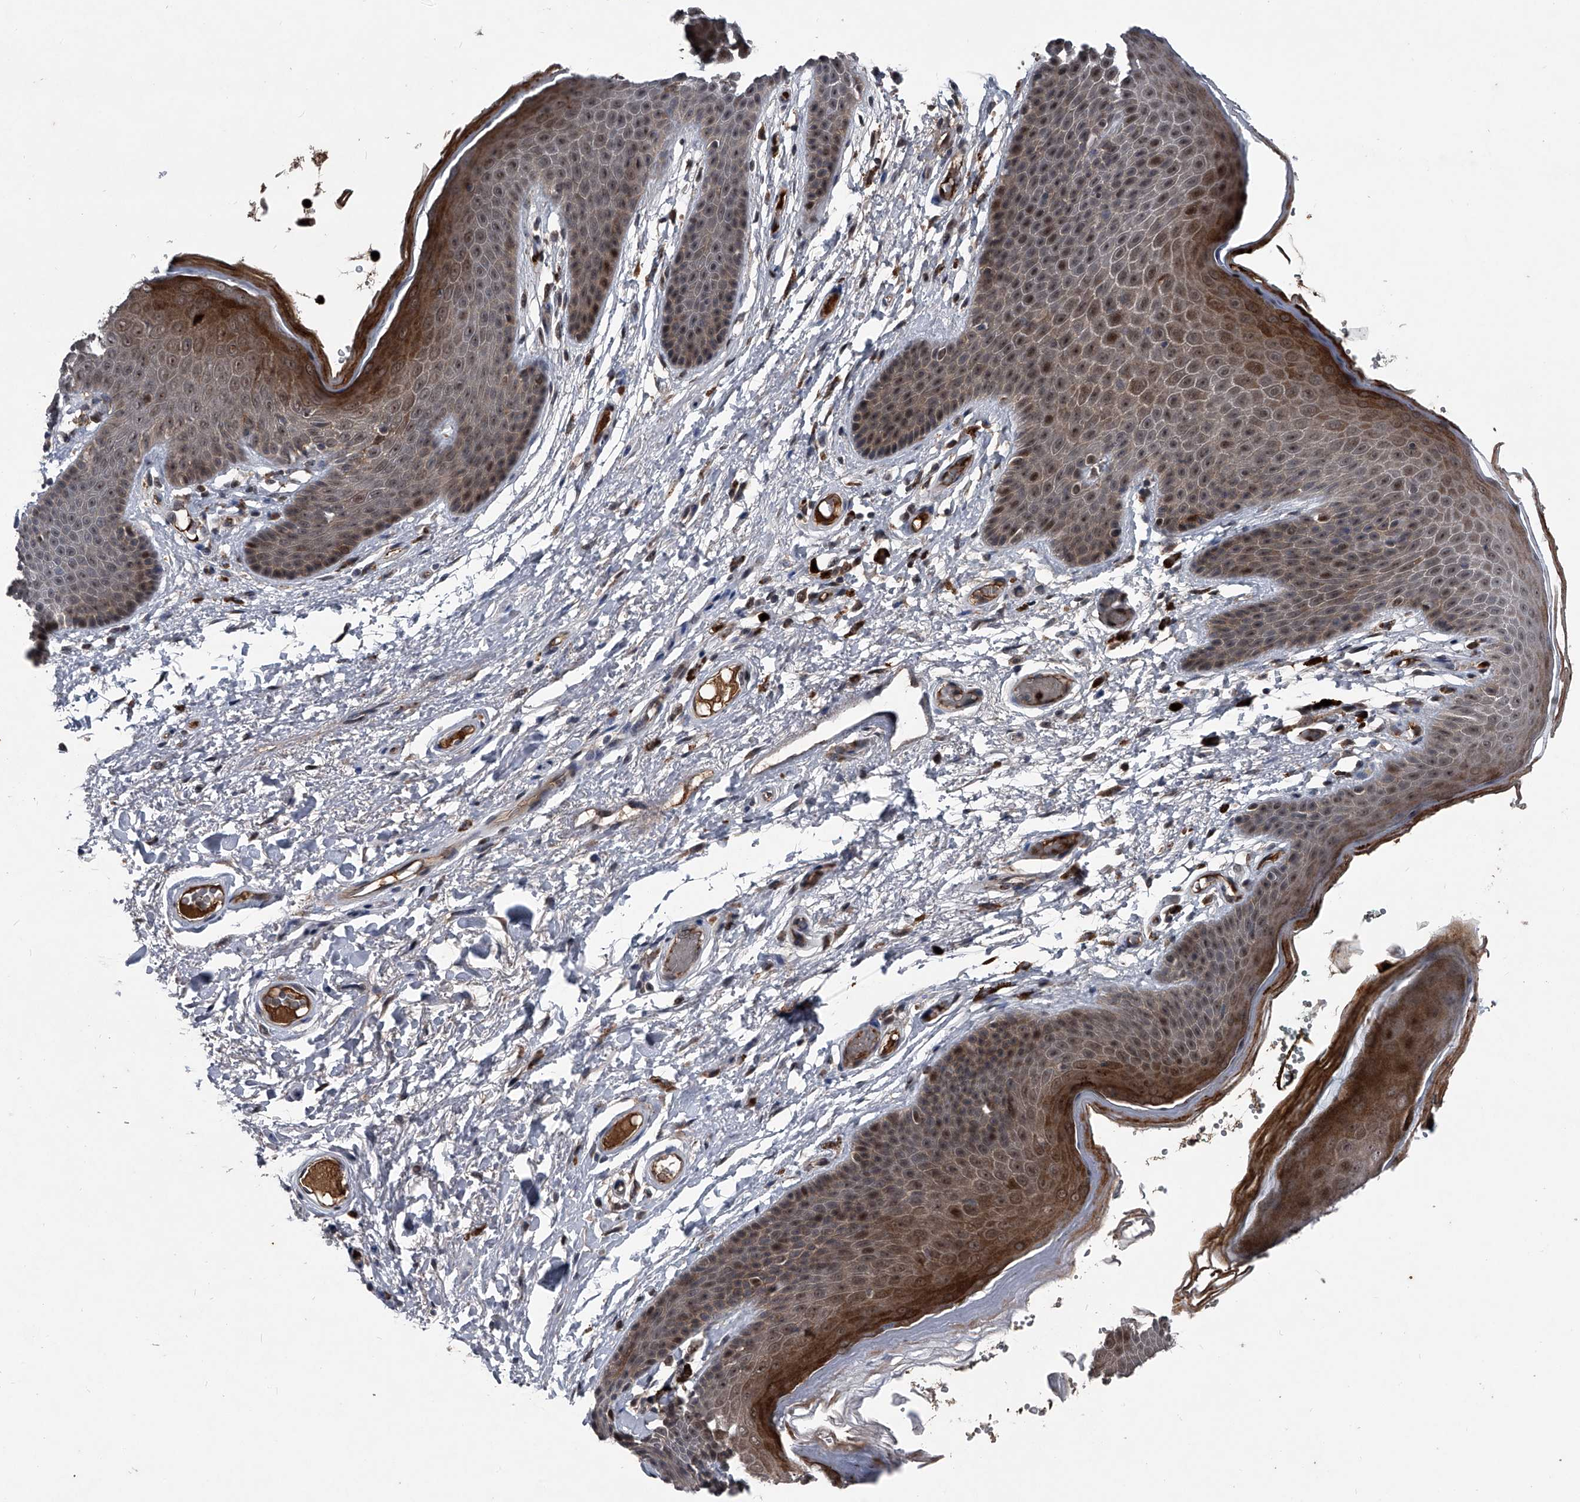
{"staining": {"intensity": "moderate", "quantity": ">75%", "location": "cytoplasmic/membranous,nuclear"}, "tissue": "skin", "cell_type": "Epidermal cells", "image_type": "normal", "snomed": [{"axis": "morphology", "description": "Normal tissue, NOS"}, {"axis": "topography", "description": "Anal"}], "caption": "The image shows a brown stain indicating the presence of a protein in the cytoplasmic/membranous,nuclear of epidermal cells in skin.", "gene": "MAPKAP1", "patient": {"sex": "male", "age": 74}}